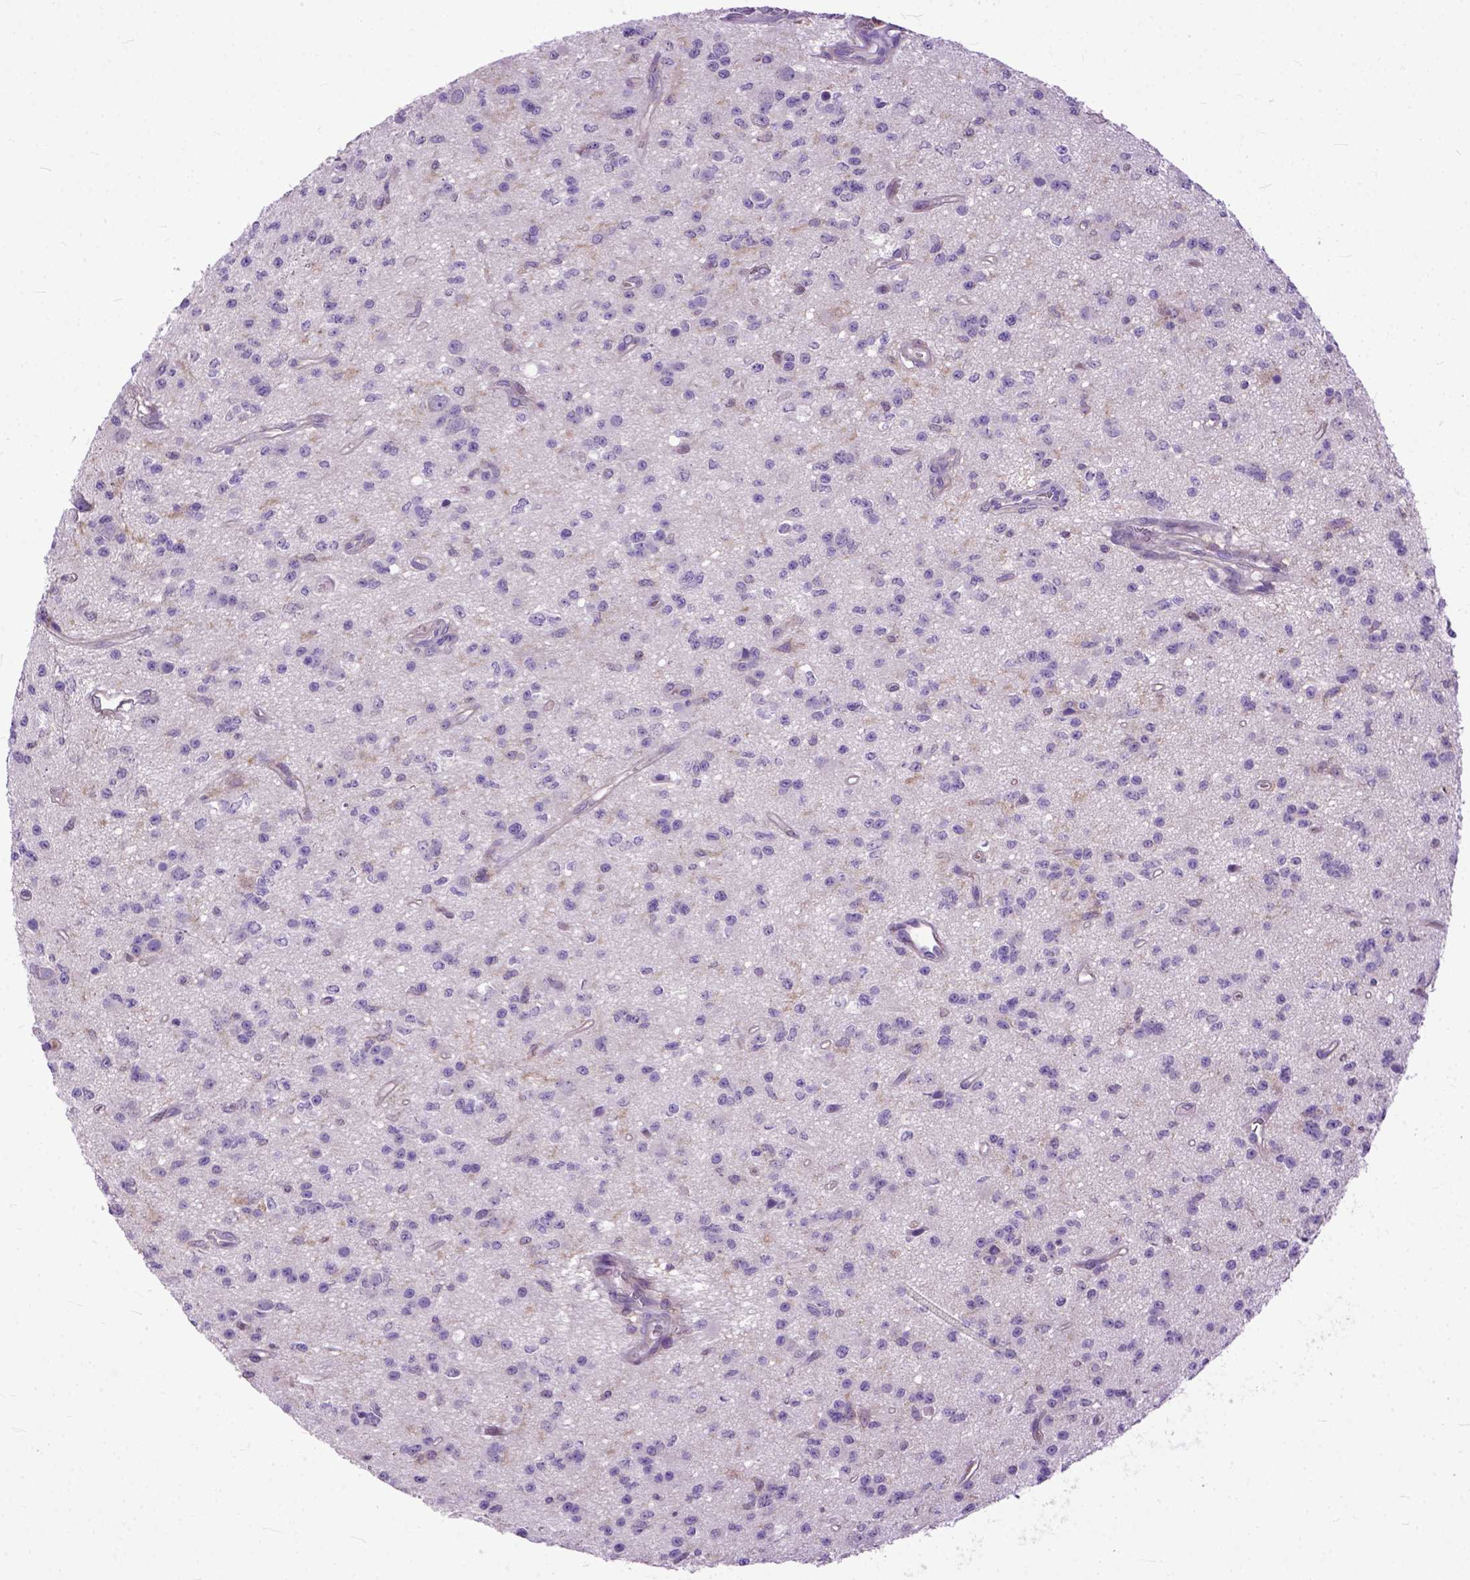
{"staining": {"intensity": "weak", "quantity": "<25%", "location": "cytoplasmic/membranous"}, "tissue": "glioma", "cell_type": "Tumor cells", "image_type": "cancer", "snomed": [{"axis": "morphology", "description": "Glioma, malignant, Low grade"}, {"axis": "topography", "description": "Brain"}], "caption": "This is an IHC photomicrograph of glioma. There is no positivity in tumor cells.", "gene": "NAMPT", "patient": {"sex": "female", "age": 45}}